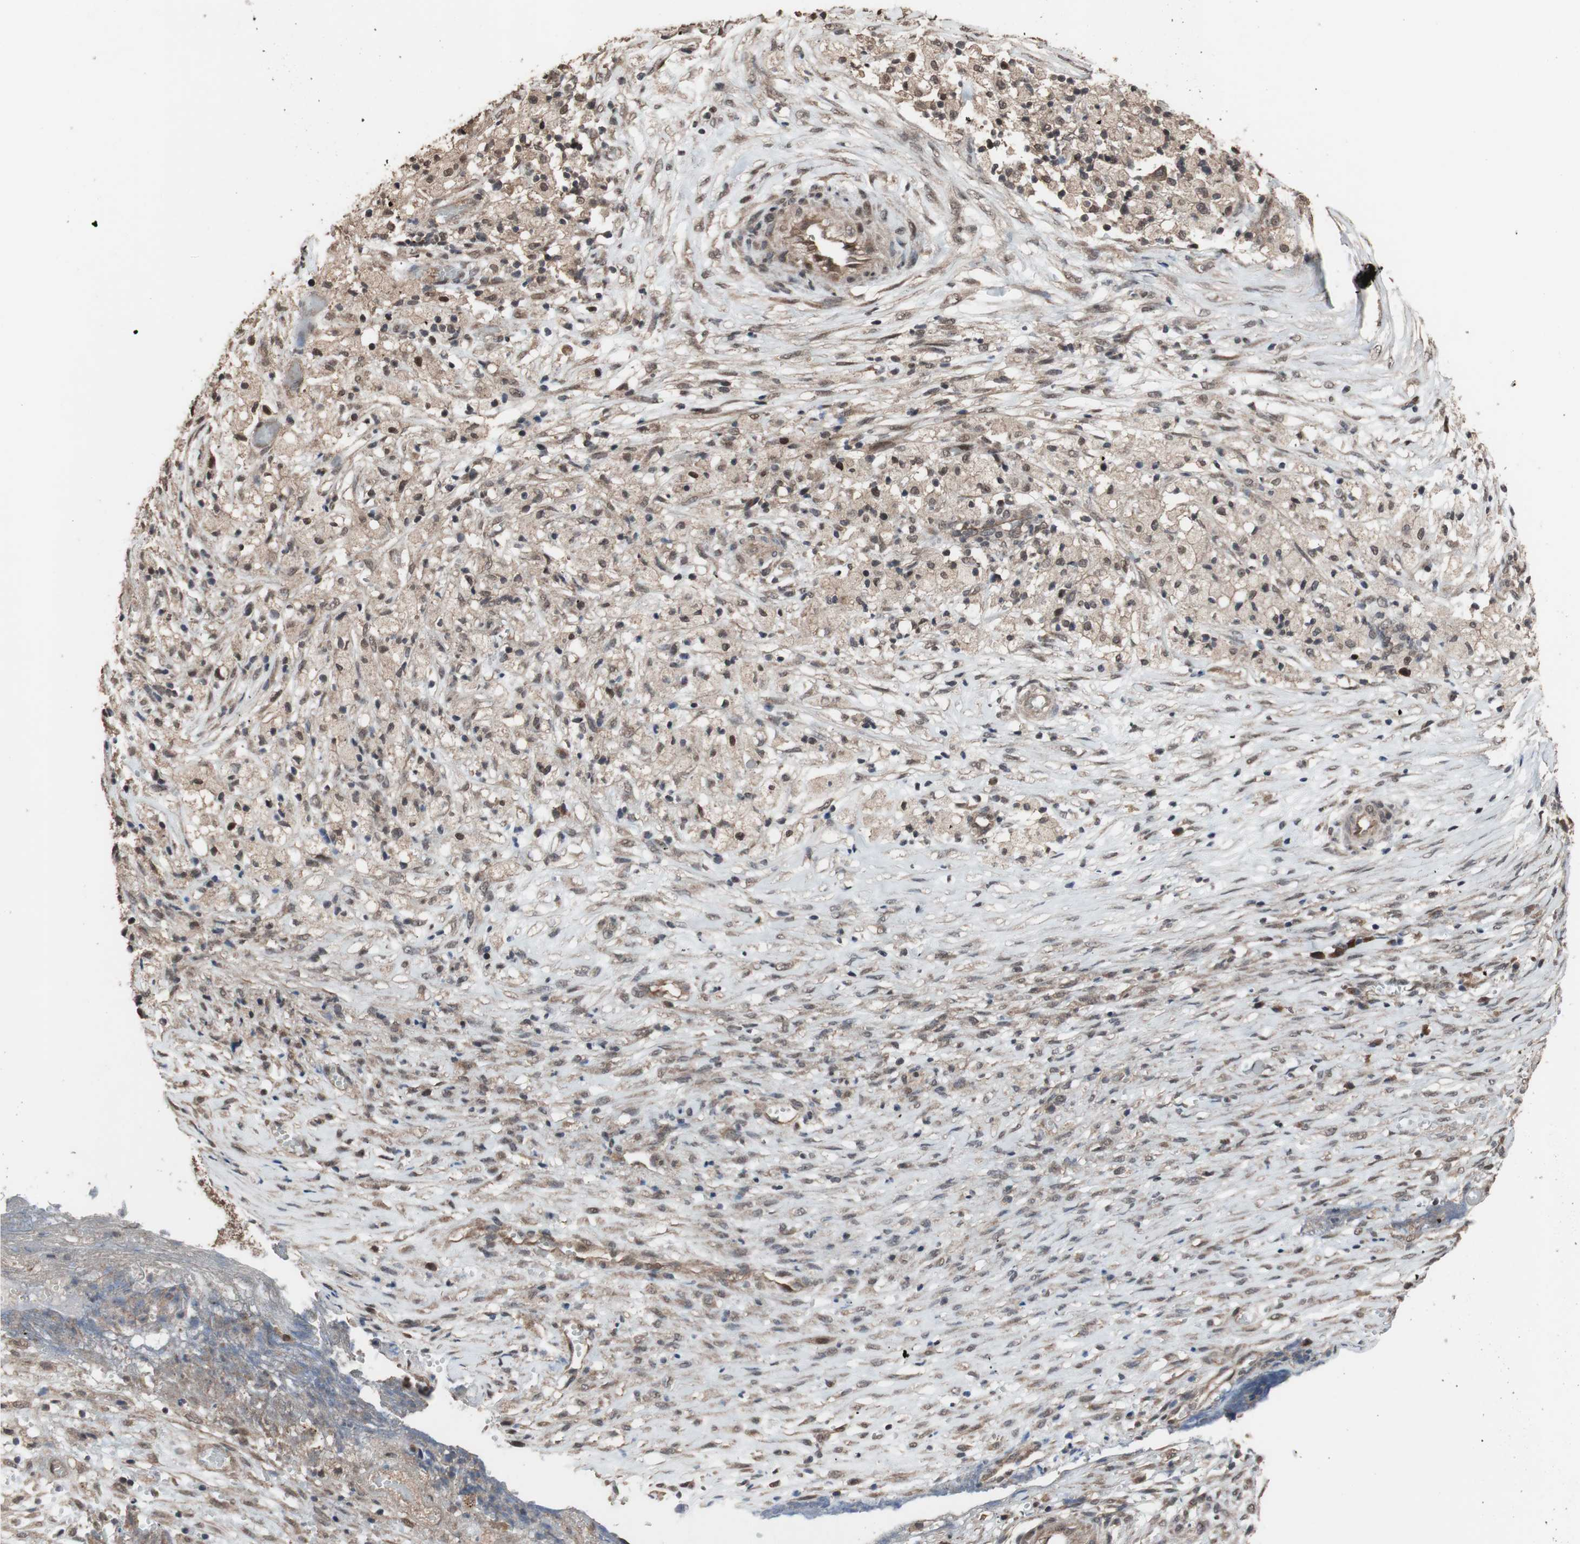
{"staining": {"intensity": "moderate", "quantity": ">75%", "location": "cytoplasmic/membranous,nuclear"}, "tissue": "ovarian cancer", "cell_type": "Tumor cells", "image_type": "cancer", "snomed": [{"axis": "morphology", "description": "Carcinoma, endometroid"}, {"axis": "topography", "description": "Ovary"}], "caption": "Protein staining of ovarian endometroid carcinoma tissue displays moderate cytoplasmic/membranous and nuclear expression in approximately >75% of tumor cells.", "gene": "KANSL1", "patient": {"sex": "female", "age": 42}}